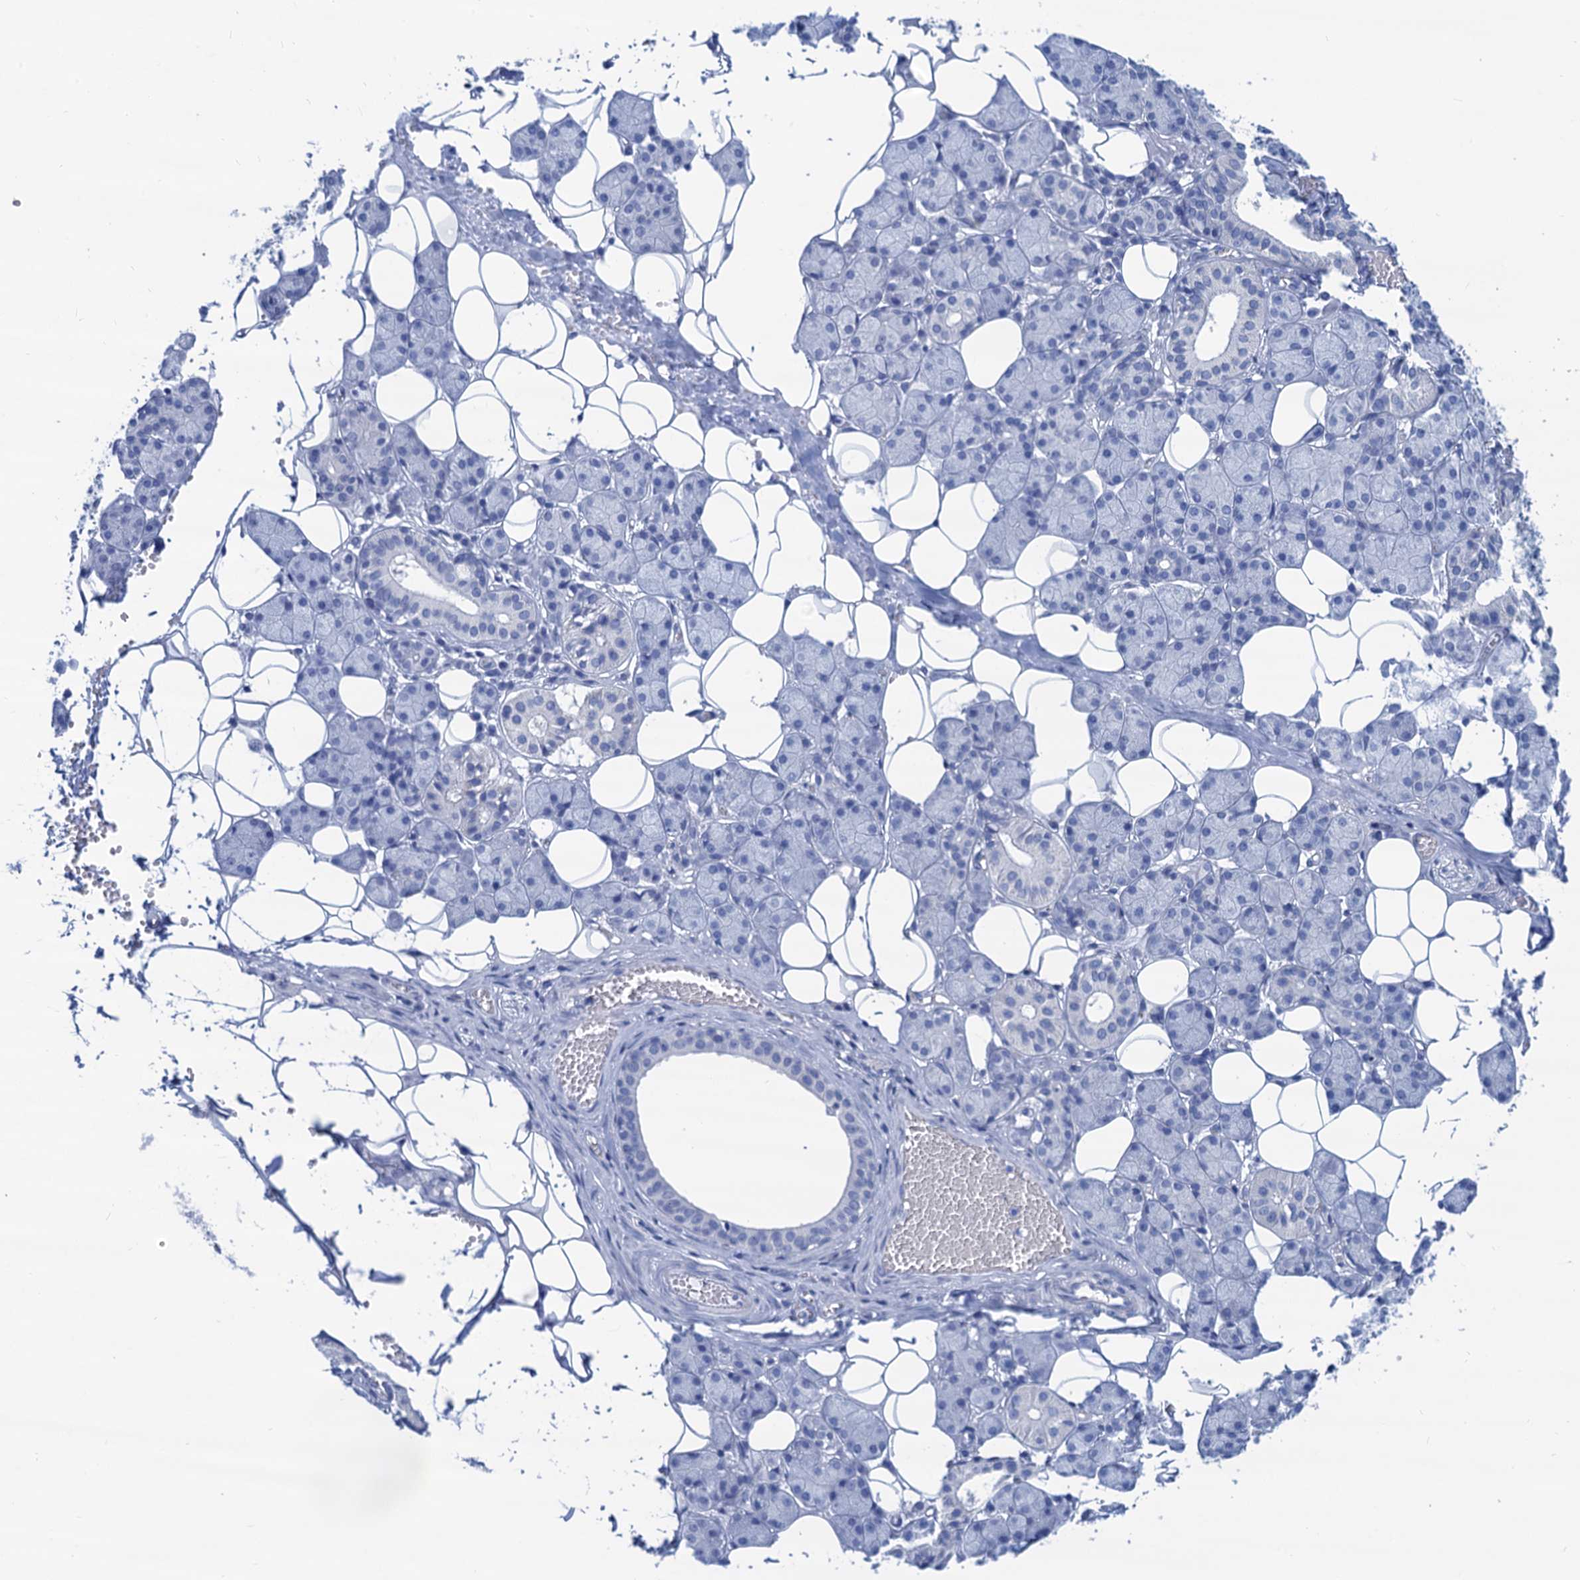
{"staining": {"intensity": "negative", "quantity": "none", "location": "none"}, "tissue": "salivary gland", "cell_type": "Glandular cells", "image_type": "normal", "snomed": [{"axis": "morphology", "description": "Normal tissue, NOS"}, {"axis": "topography", "description": "Salivary gland"}], "caption": "Image shows no significant protein staining in glandular cells of normal salivary gland. (Stains: DAB IHC with hematoxylin counter stain, Microscopy: brightfield microscopy at high magnification).", "gene": "CABYR", "patient": {"sex": "female", "age": 33}}